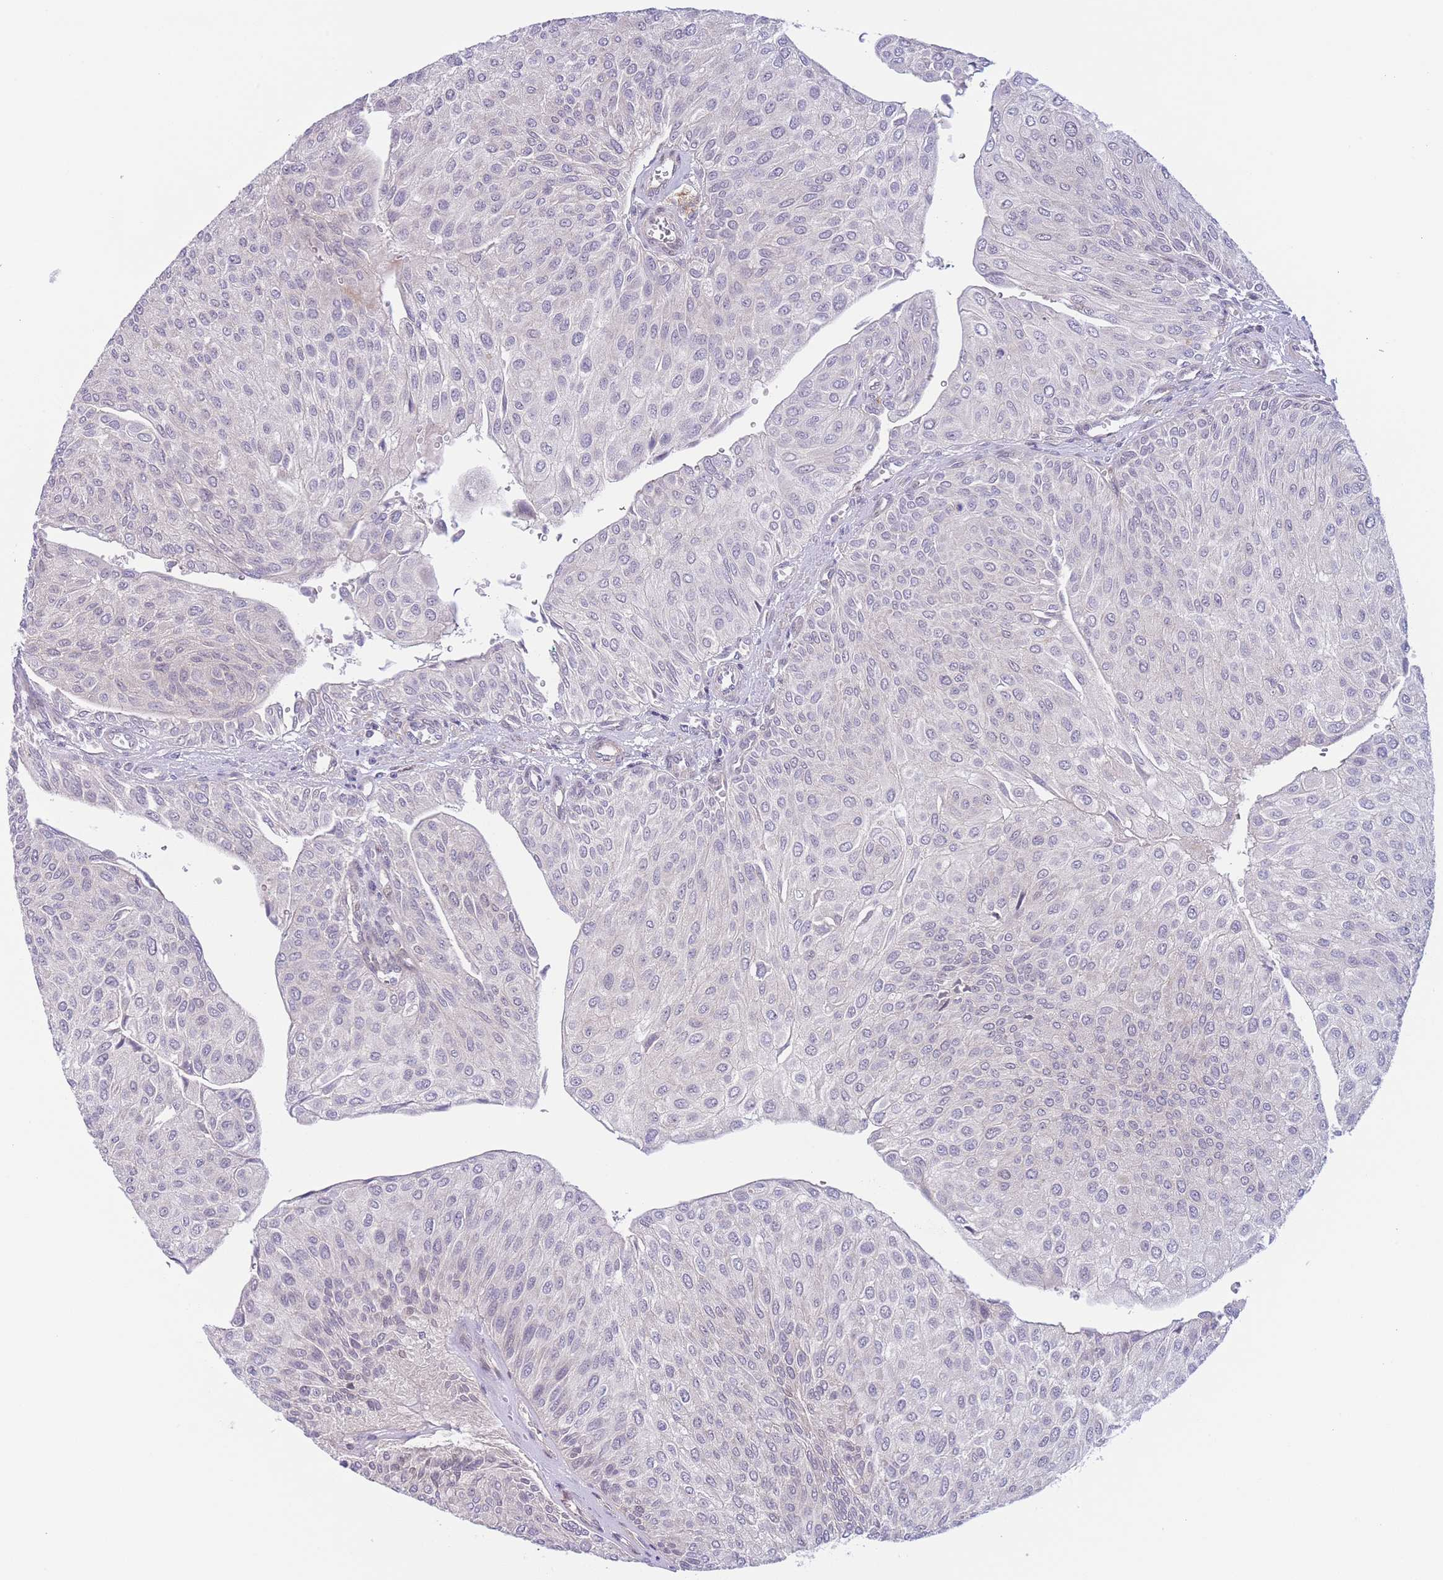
{"staining": {"intensity": "moderate", "quantity": "<25%", "location": "cytoplasmic/membranous"}, "tissue": "urothelial cancer", "cell_type": "Tumor cells", "image_type": "cancer", "snomed": [{"axis": "morphology", "description": "Urothelial carcinoma, NOS"}, {"axis": "topography", "description": "Urinary bladder"}], "caption": "Immunohistochemical staining of human transitional cell carcinoma demonstrates low levels of moderate cytoplasmic/membranous positivity in approximately <25% of tumor cells.", "gene": "C9orf152", "patient": {"sex": "male", "age": 67}}